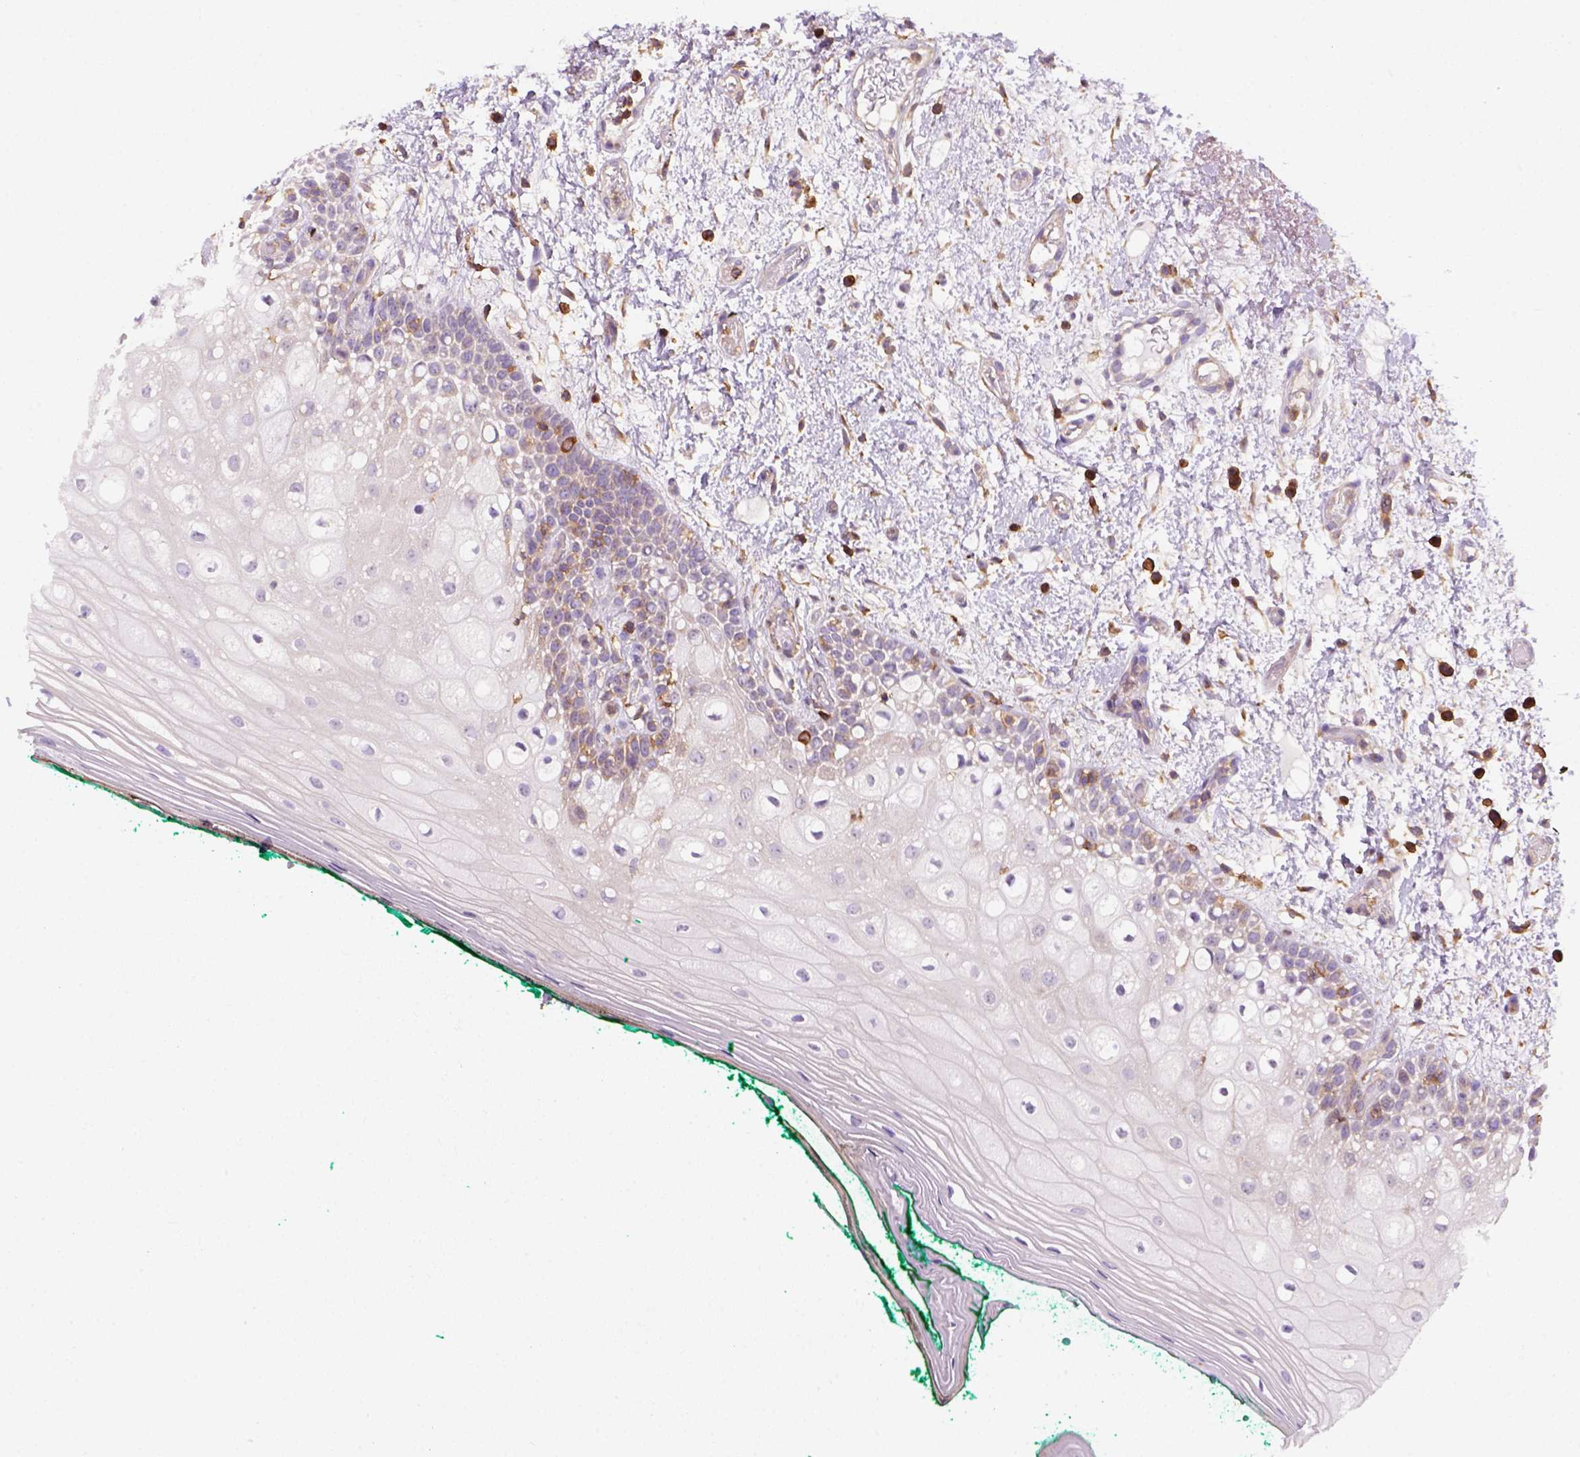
{"staining": {"intensity": "weak", "quantity": "<25%", "location": "cytoplasmic/membranous"}, "tissue": "oral mucosa", "cell_type": "Squamous epithelial cells", "image_type": "normal", "snomed": [{"axis": "morphology", "description": "Normal tissue, NOS"}, {"axis": "topography", "description": "Oral tissue"}], "caption": "The immunohistochemistry (IHC) histopathology image has no significant positivity in squamous epithelial cells of oral mucosa.", "gene": "GPRC5D", "patient": {"sex": "female", "age": 83}}